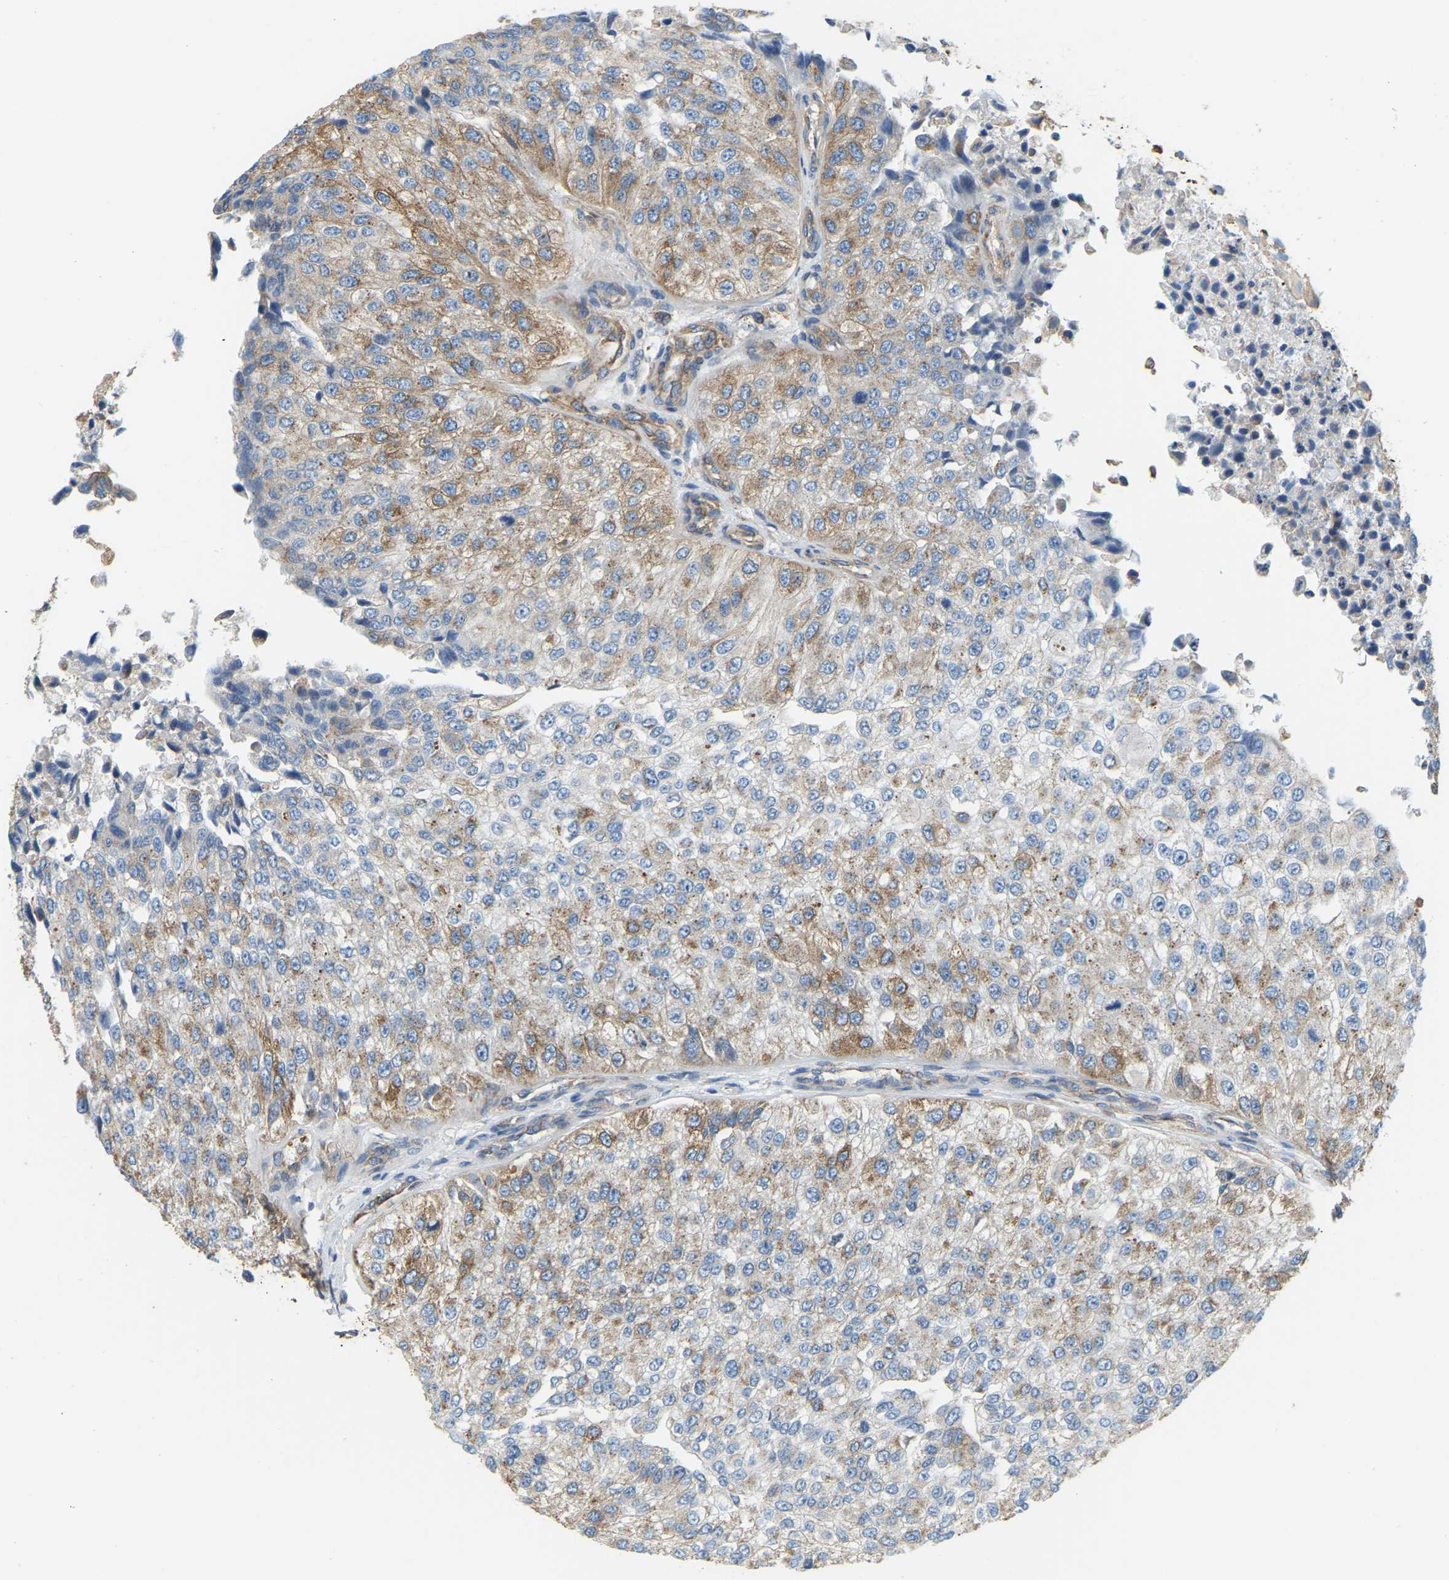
{"staining": {"intensity": "moderate", "quantity": ">75%", "location": "cytoplasmic/membranous"}, "tissue": "urothelial cancer", "cell_type": "Tumor cells", "image_type": "cancer", "snomed": [{"axis": "morphology", "description": "Urothelial carcinoma, High grade"}, {"axis": "topography", "description": "Kidney"}, {"axis": "topography", "description": "Urinary bladder"}], "caption": "This is a micrograph of immunohistochemistry (IHC) staining of urothelial cancer, which shows moderate expression in the cytoplasmic/membranous of tumor cells.", "gene": "AHNAK", "patient": {"sex": "male", "age": 77}}